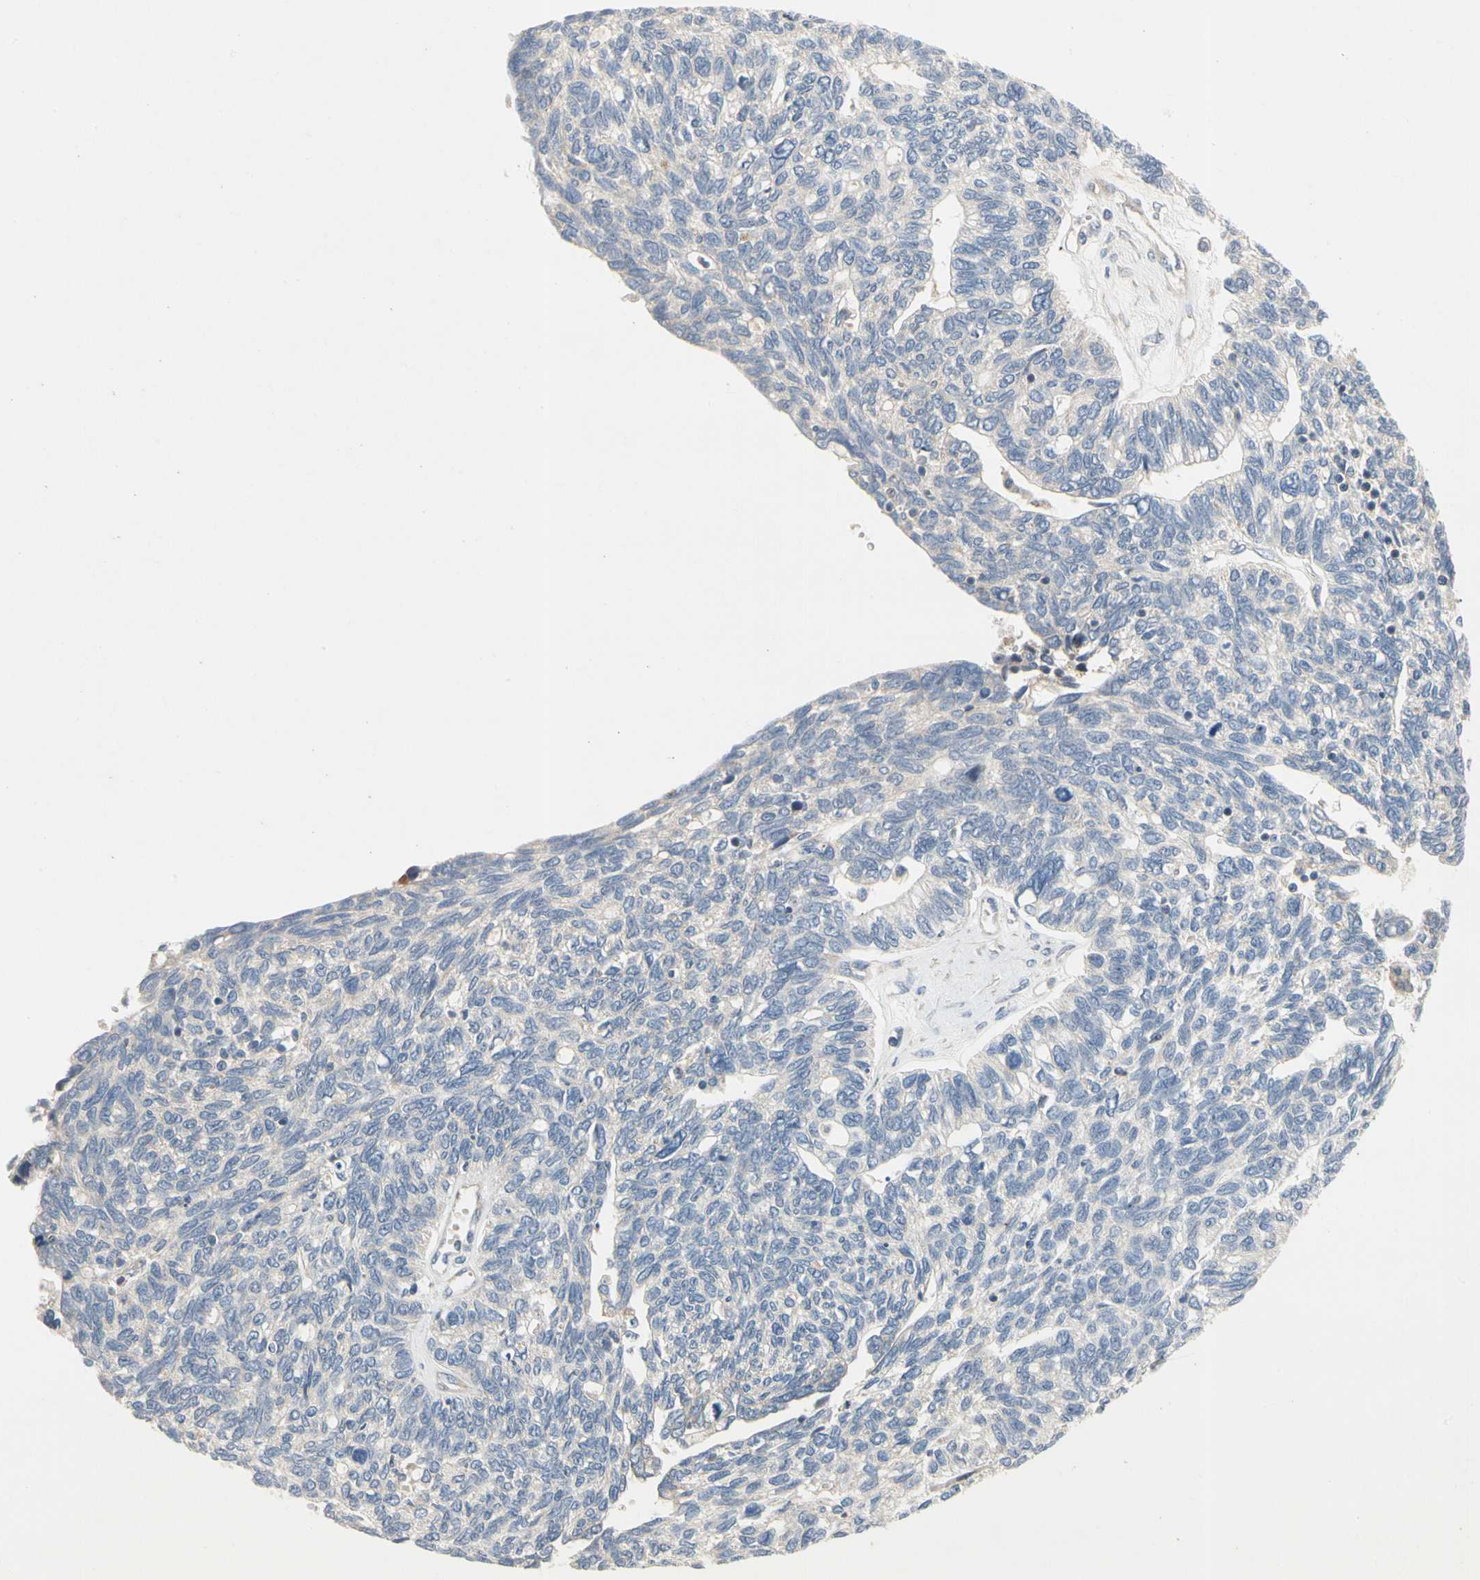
{"staining": {"intensity": "negative", "quantity": "none", "location": "none"}, "tissue": "ovarian cancer", "cell_type": "Tumor cells", "image_type": "cancer", "snomed": [{"axis": "morphology", "description": "Cystadenocarcinoma, serous, NOS"}, {"axis": "topography", "description": "Ovary"}], "caption": "Immunohistochemistry photomicrograph of human ovarian cancer stained for a protein (brown), which shows no staining in tumor cells.", "gene": "KLHDC8B", "patient": {"sex": "female", "age": 79}}